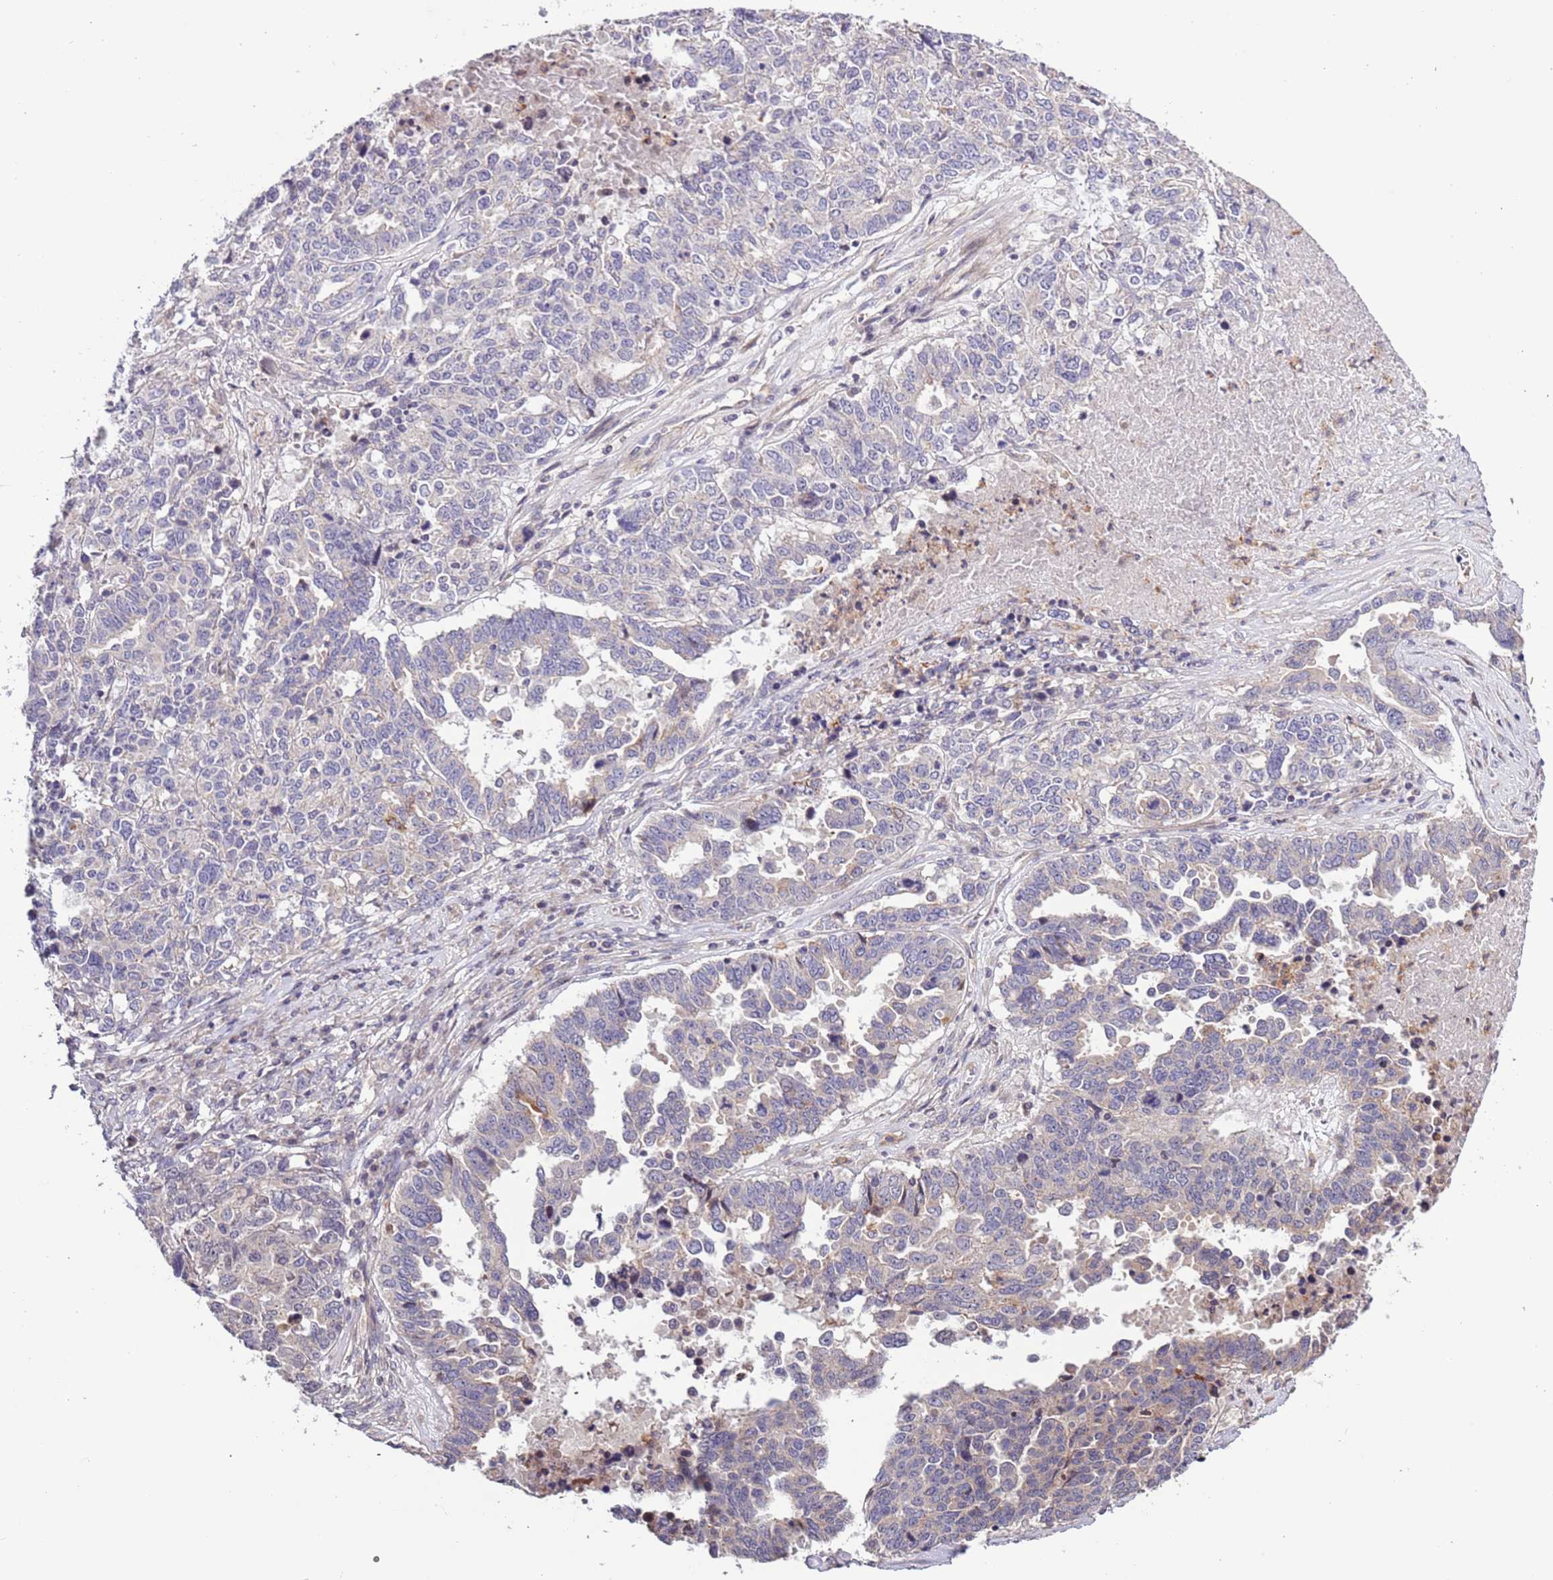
{"staining": {"intensity": "negative", "quantity": "none", "location": "none"}, "tissue": "ovarian cancer", "cell_type": "Tumor cells", "image_type": "cancer", "snomed": [{"axis": "morphology", "description": "Carcinoma, endometroid"}, {"axis": "topography", "description": "Ovary"}], "caption": "DAB immunohistochemical staining of human ovarian endometroid carcinoma exhibits no significant staining in tumor cells.", "gene": "LAMB4", "patient": {"sex": "female", "age": 62}}